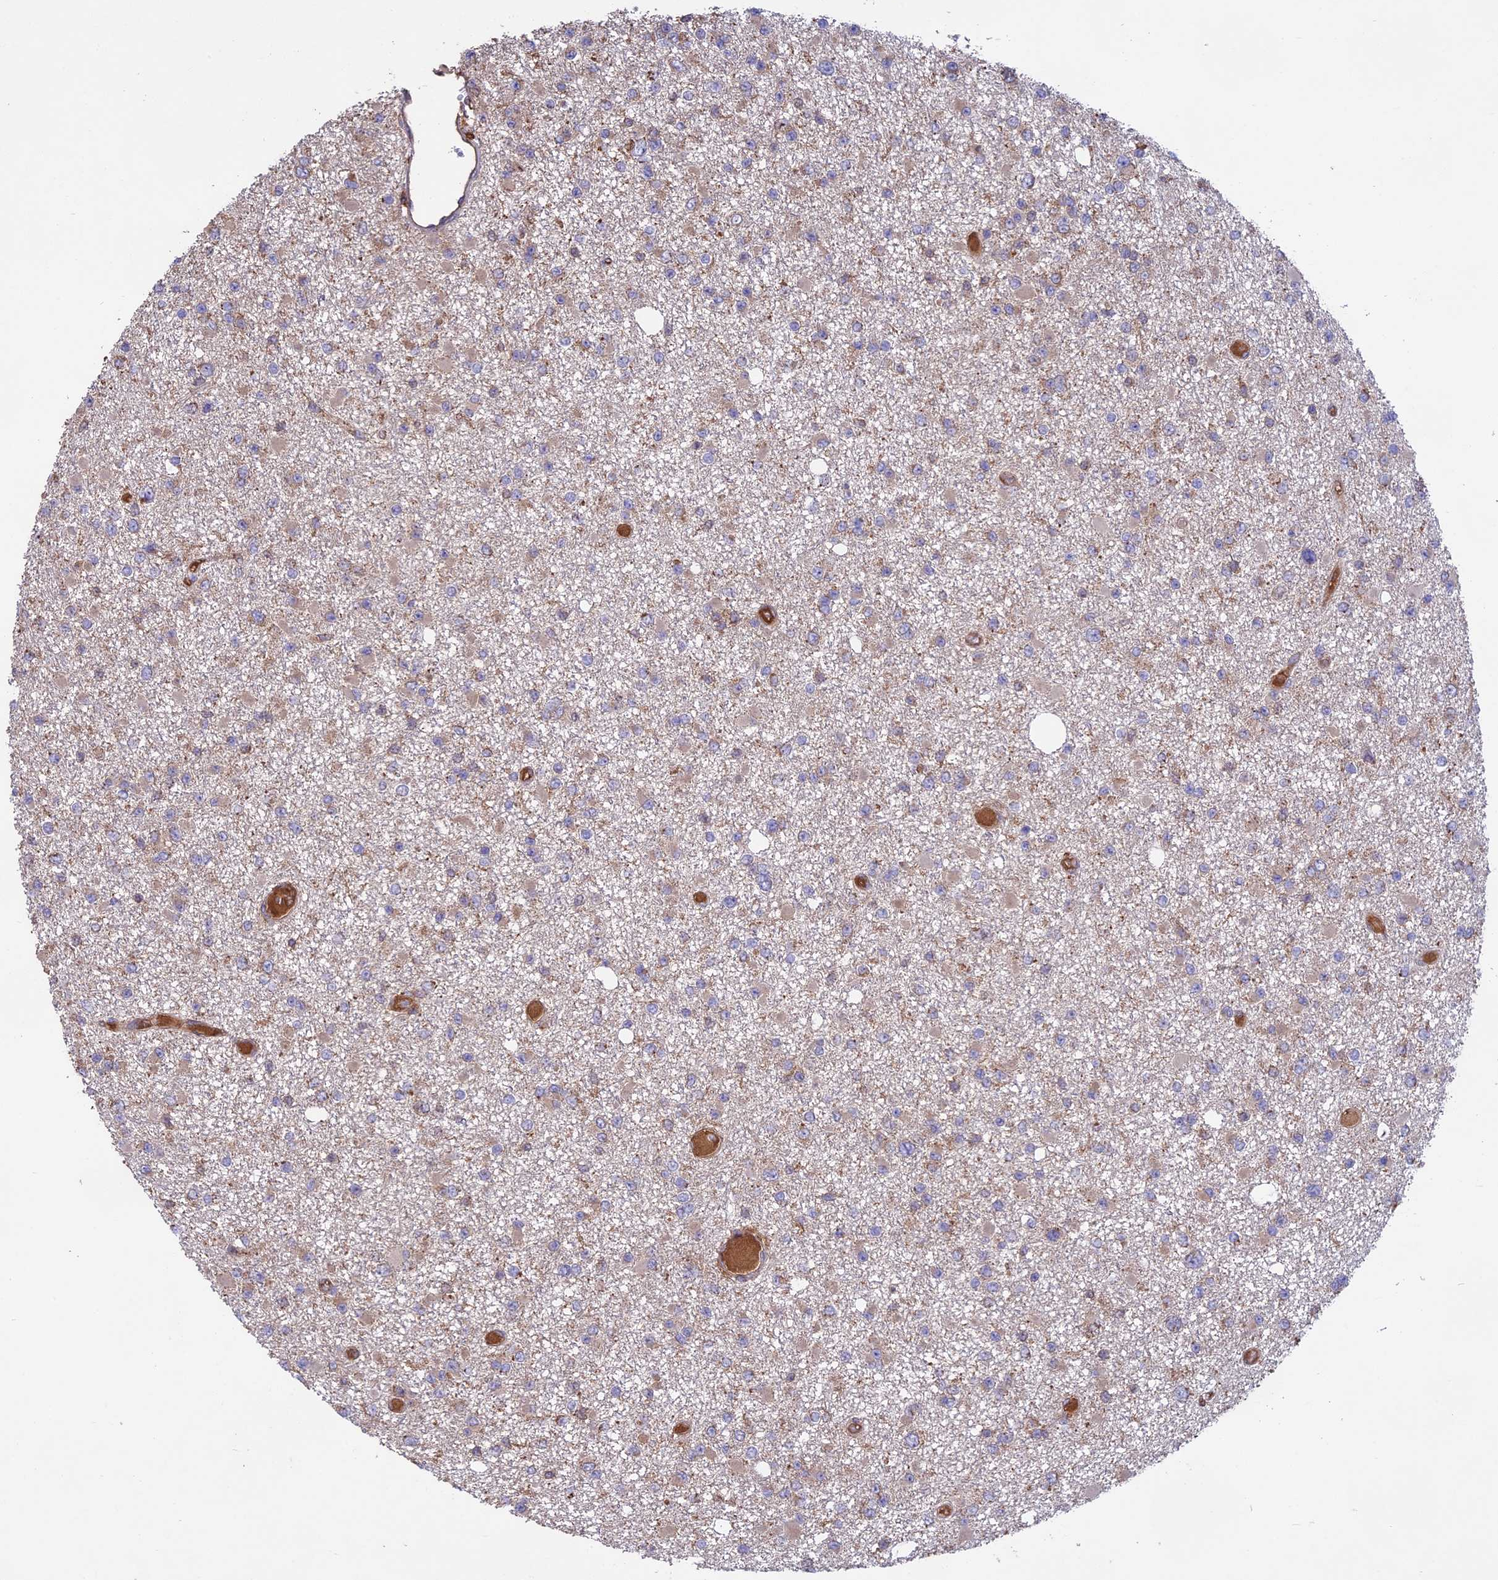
{"staining": {"intensity": "weak", "quantity": "25%-75%", "location": "cytoplasmic/membranous"}, "tissue": "glioma", "cell_type": "Tumor cells", "image_type": "cancer", "snomed": [{"axis": "morphology", "description": "Glioma, malignant, Low grade"}, {"axis": "topography", "description": "Brain"}], "caption": "Malignant glioma (low-grade) stained with a protein marker displays weak staining in tumor cells.", "gene": "NUDT8", "patient": {"sex": "female", "age": 22}}